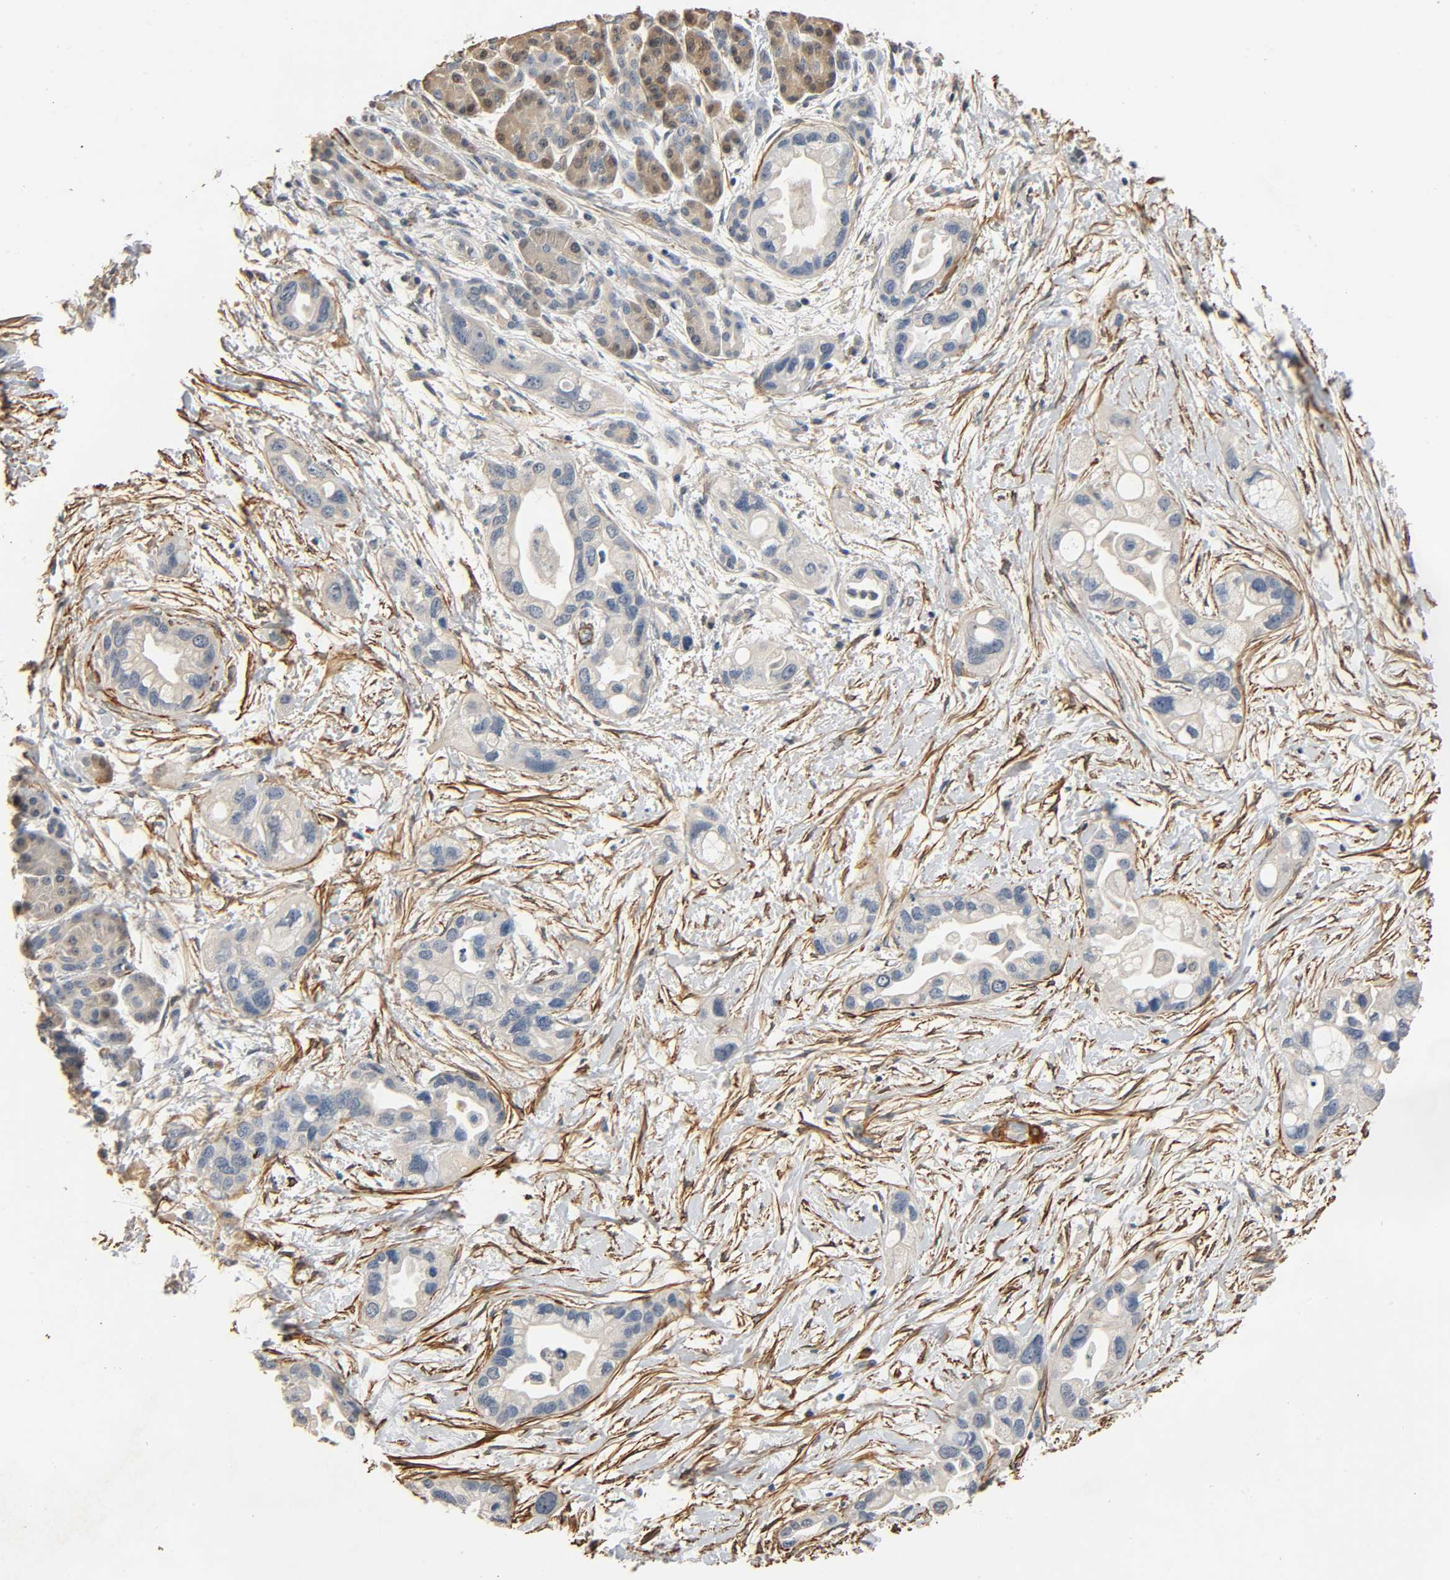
{"staining": {"intensity": "weak", "quantity": "<25%", "location": "cytoplasmic/membranous"}, "tissue": "pancreatic cancer", "cell_type": "Tumor cells", "image_type": "cancer", "snomed": [{"axis": "morphology", "description": "Adenocarcinoma, NOS"}, {"axis": "topography", "description": "Pancreas"}], "caption": "Protein analysis of adenocarcinoma (pancreatic) shows no significant positivity in tumor cells. Nuclei are stained in blue.", "gene": "GSTA3", "patient": {"sex": "female", "age": 77}}